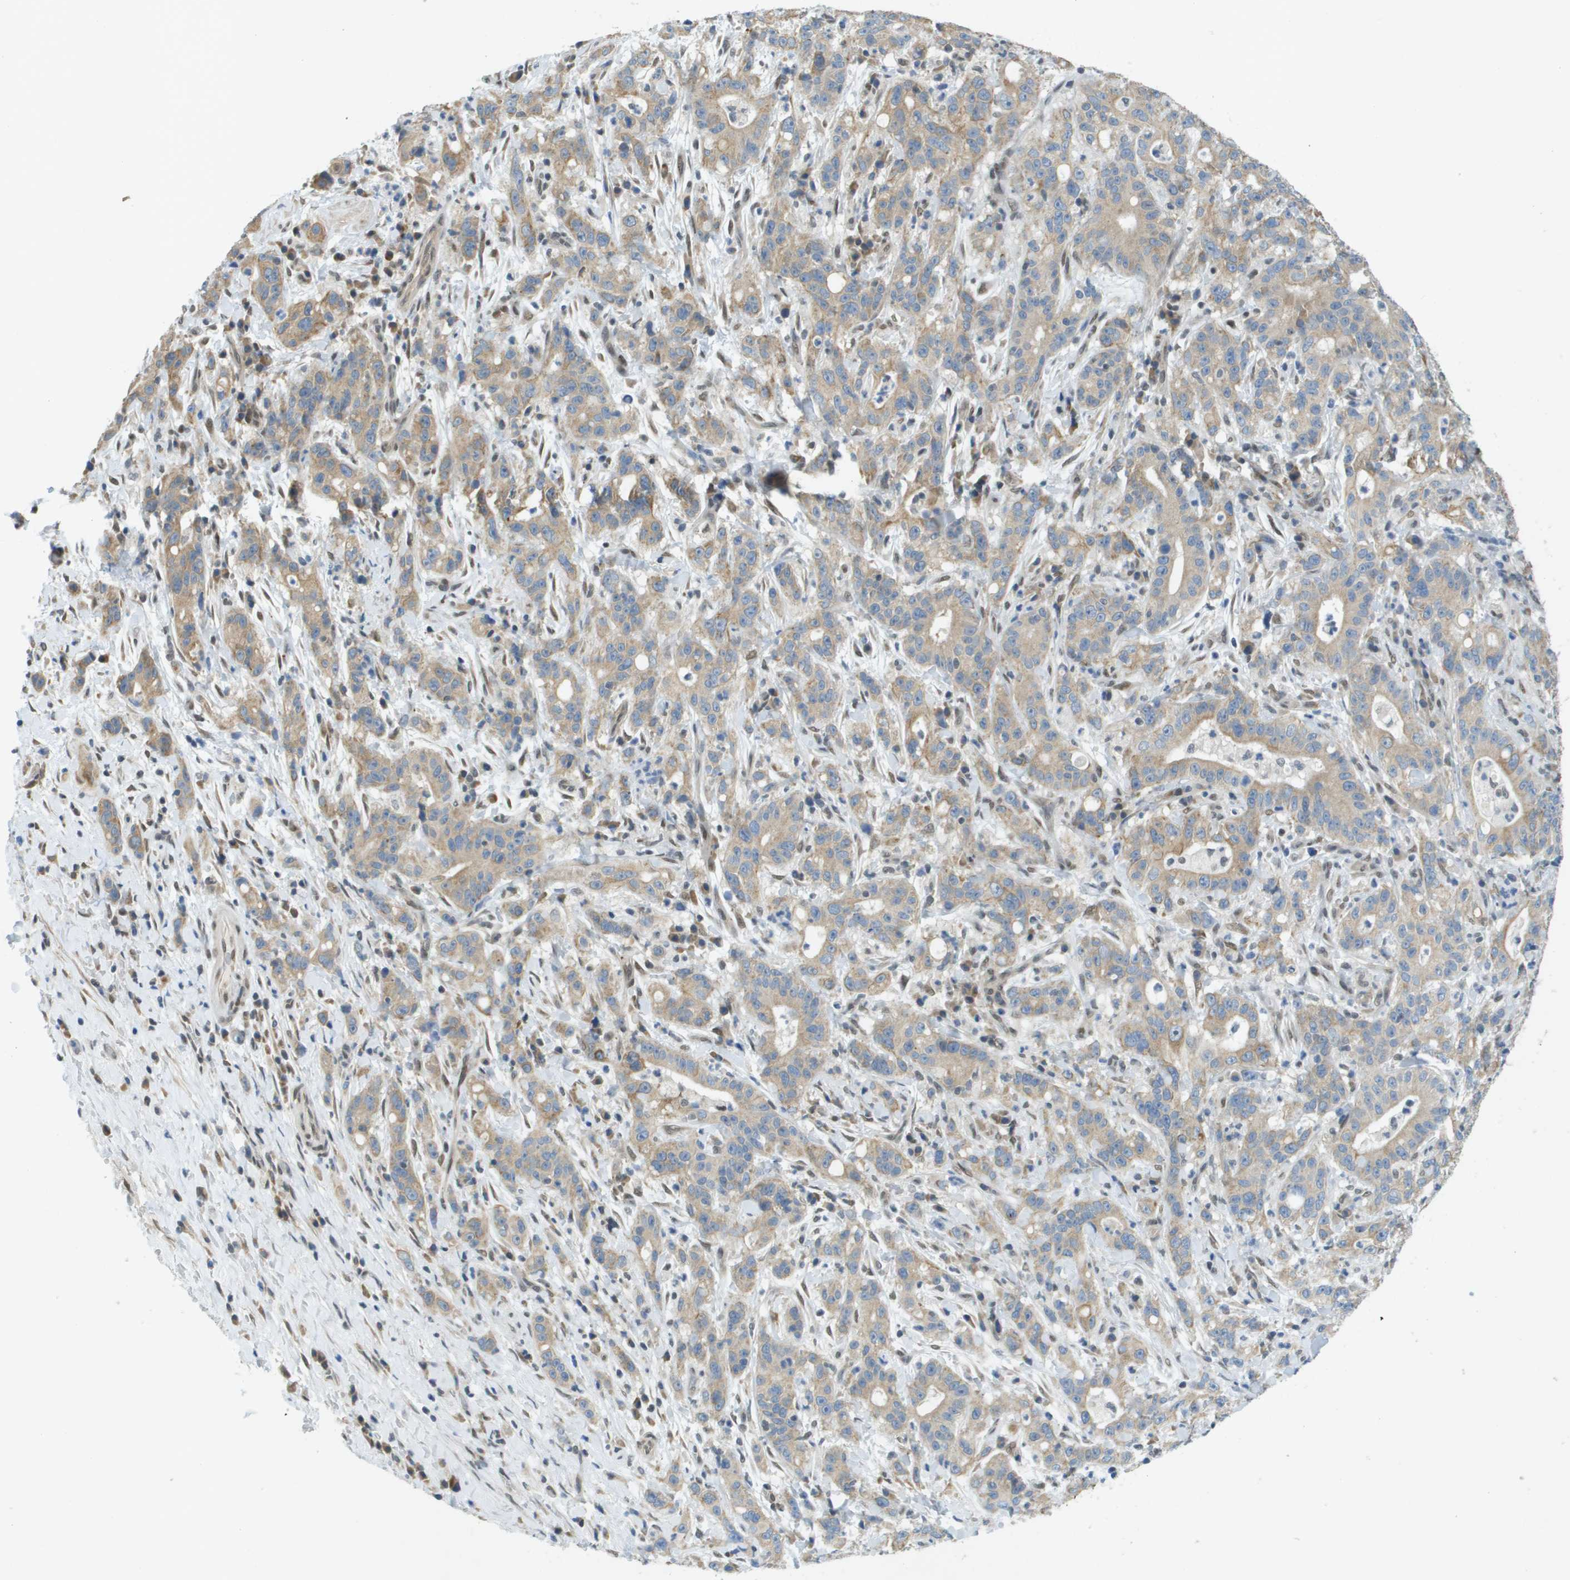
{"staining": {"intensity": "weak", "quantity": ">75%", "location": "cytoplasmic/membranous"}, "tissue": "liver cancer", "cell_type": "Tumor cells", "image_type": "cancer", "snomed": [{"axis": "morphology", "description": "Cholangiocarcinoma"}, {"axis": "topography", "description": "Liver"}], "caption": "An image showing weak cytoplasmic/membranous positivity in approximately >75% of tumor cells in liver cancer (cholangiocarcinoma), as visualized by brown immunohistochemical staining.", "gene": "ARID1B", "patient": {"sex": "female", "age": 38}}